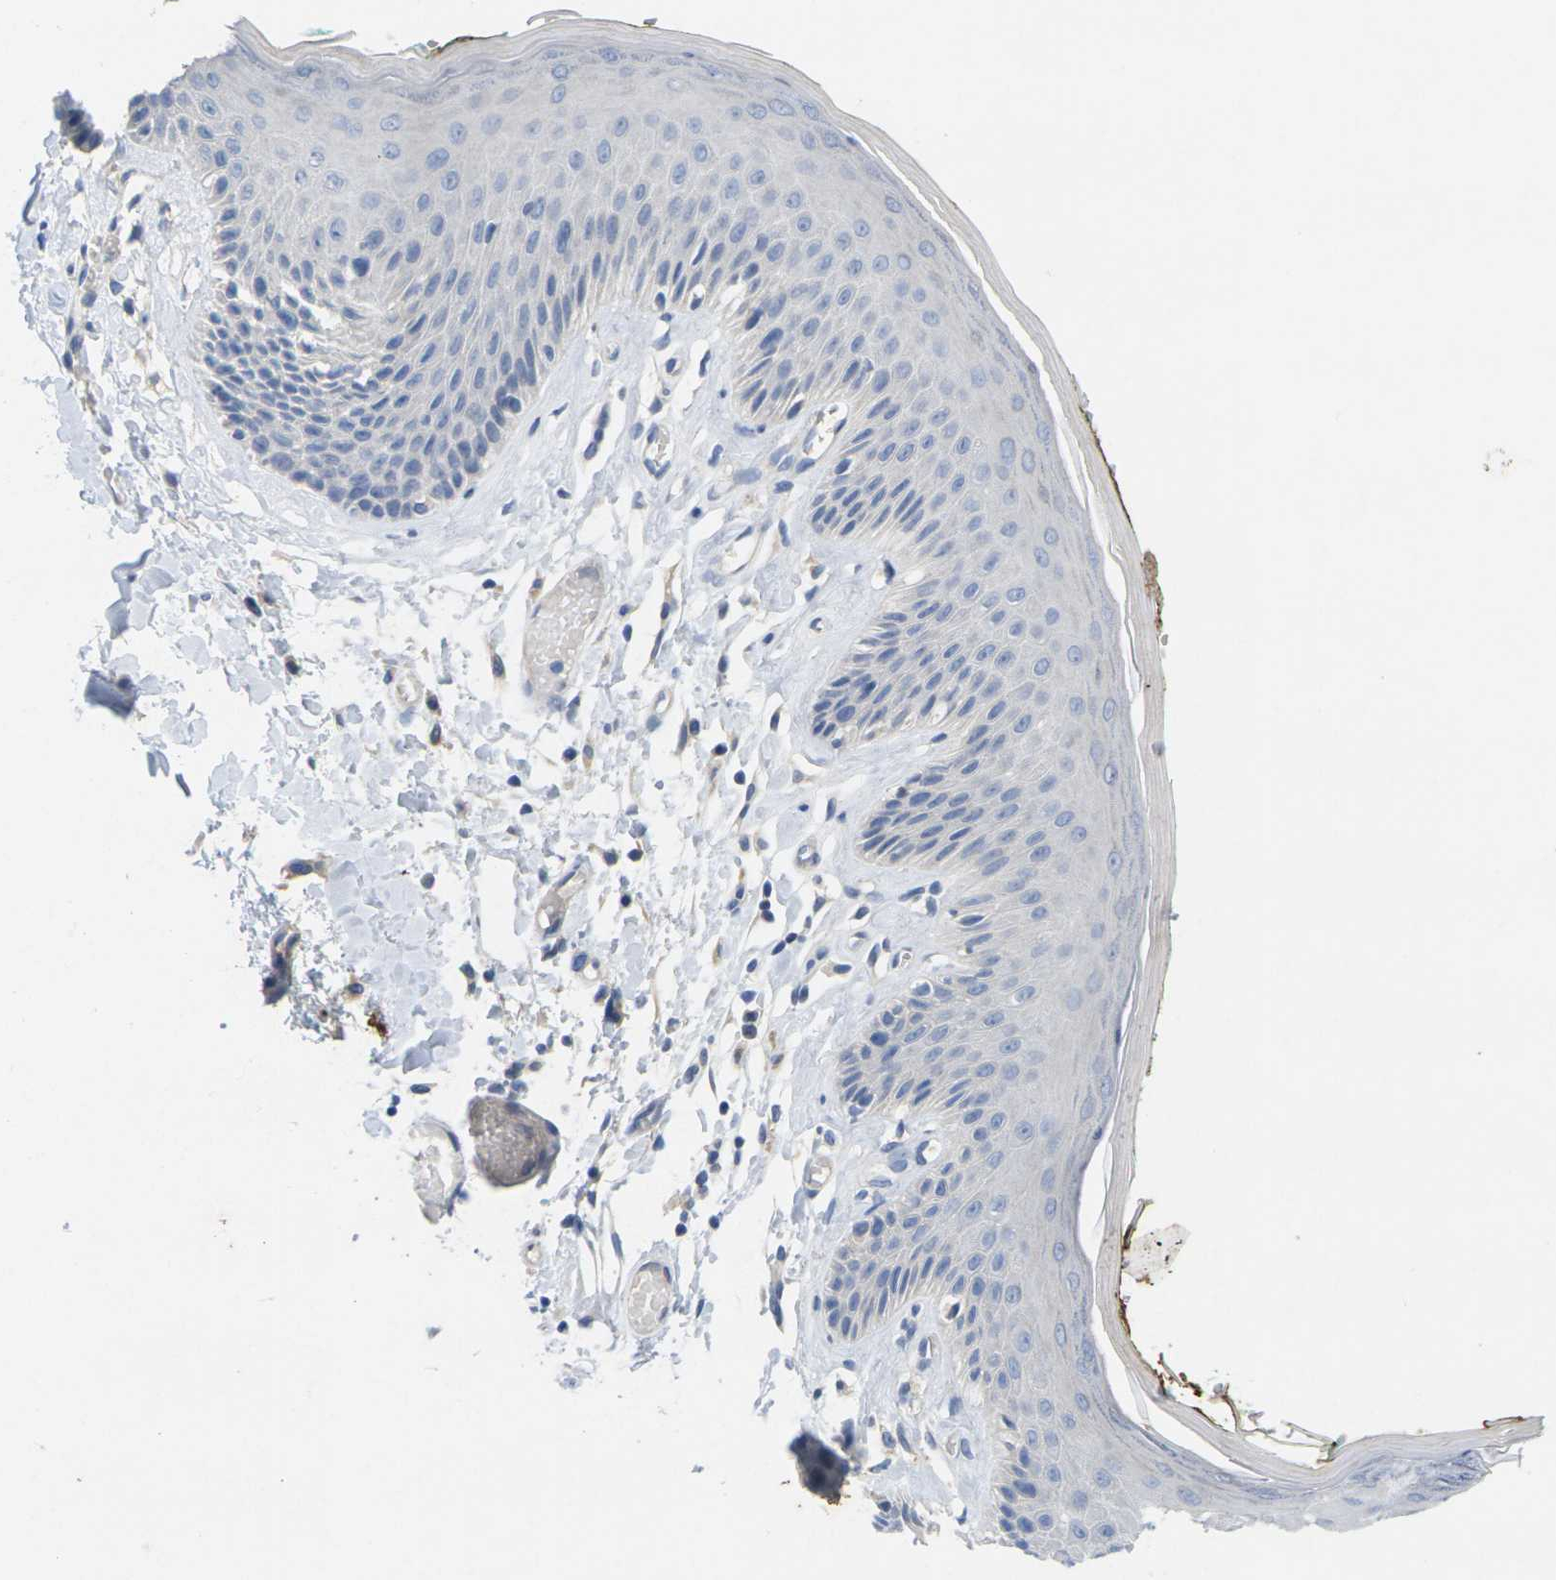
{"staining": {"intensity": "negative", "quantity": "none", "location": "none"}, "tissue": "skin", "cell_type": "Epidermal cells", "image_type": "normal", "snomed": [{"axis": "morphology", "description": "Normal tissue, NOS"}, {"axis": "topography", "description": "Vulva"}], "caption": "IHC histopathology image of normal skin: skin stained with DAB shows no significant protein positivity in epidermal cells.", "gene": "TNNI3", "patient": {"sex": "female", "age": 73}}